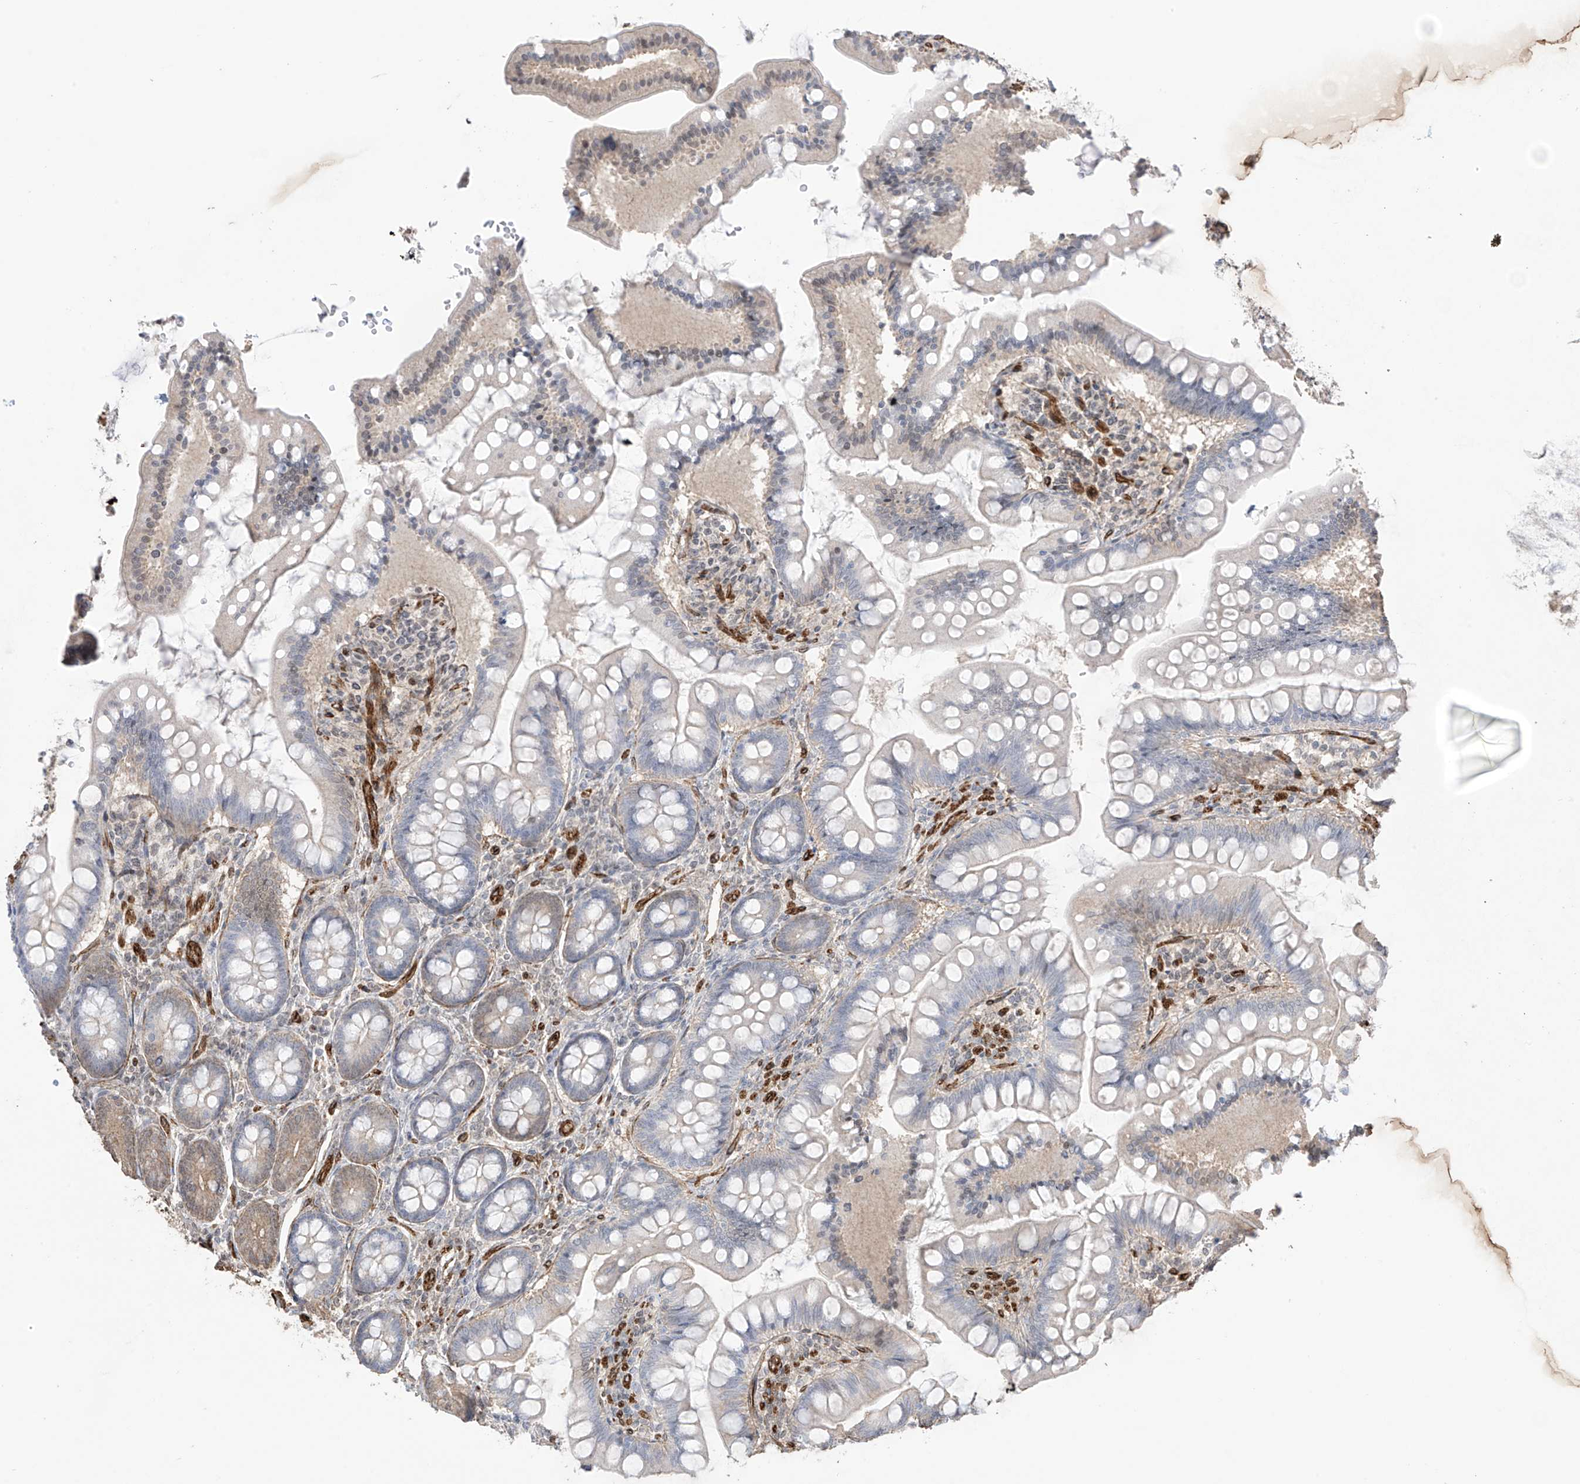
{"staining": {"intensity": "negative", "quantity": "none", "location": "none"}, "tissue": "small intestine", "cell_type": "Glandular cells", "image_type": "normal", "snomed": [{"axis": "morphology", "description": "Normal tissue, NOS"}, {"axis": "topography", "description": "Small intestine"}], "caption": "Protein analysis of normal small intestine displays no significant positivity in glandular cells. The staining was performed using DAB (3,3'-diaminobenzidine) to visualize the protein expression in brown, while the nuclei were stained in blue with hematoxylin (Magnification: 20x).", "gene": "TTLL5", "patient": {"sex": "male", "age": 7}}